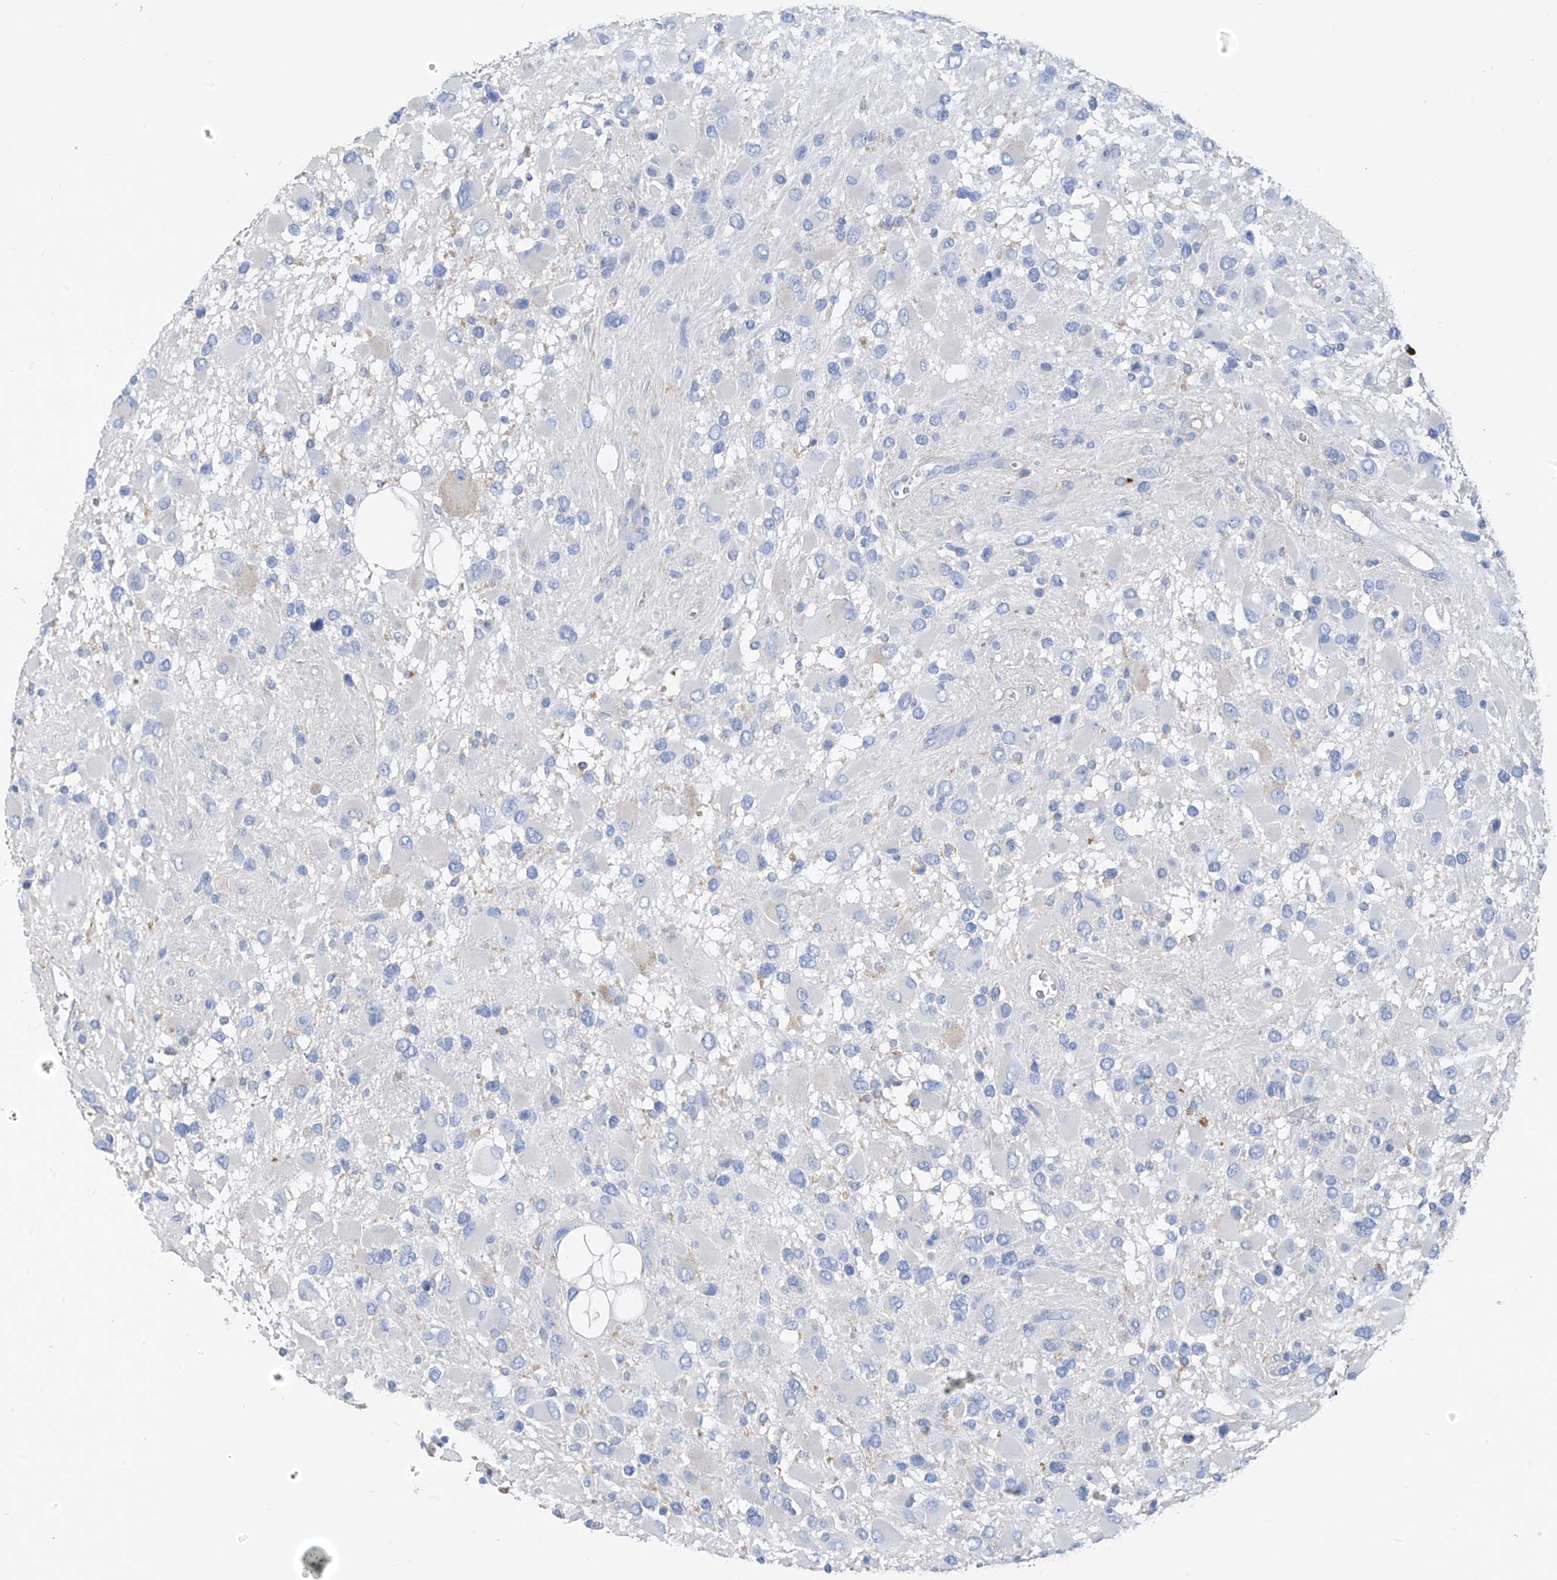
{"staining": {"intensity": "negative", "quantity": "none", "location": "none"}, "tissue": "glioma", "cell_type": "Tumor cells", "image_type": "cancer", "snomed": [{"axis": "morphology", "description": "Glioma, malignant, High grade"}, {"axis": "topography", "description": "Brain"}], "caption": "The immunohistochemistry histopathology image has no significant positivity in tumor cells of glioma tissue. (Brightfield microscopy of DAB (3,3'-diaminobenzidine) immunohistochemistry (IHC) at high magnification).", "gene": "GLMP", "patient": {"sex": "male", "age": 53}}